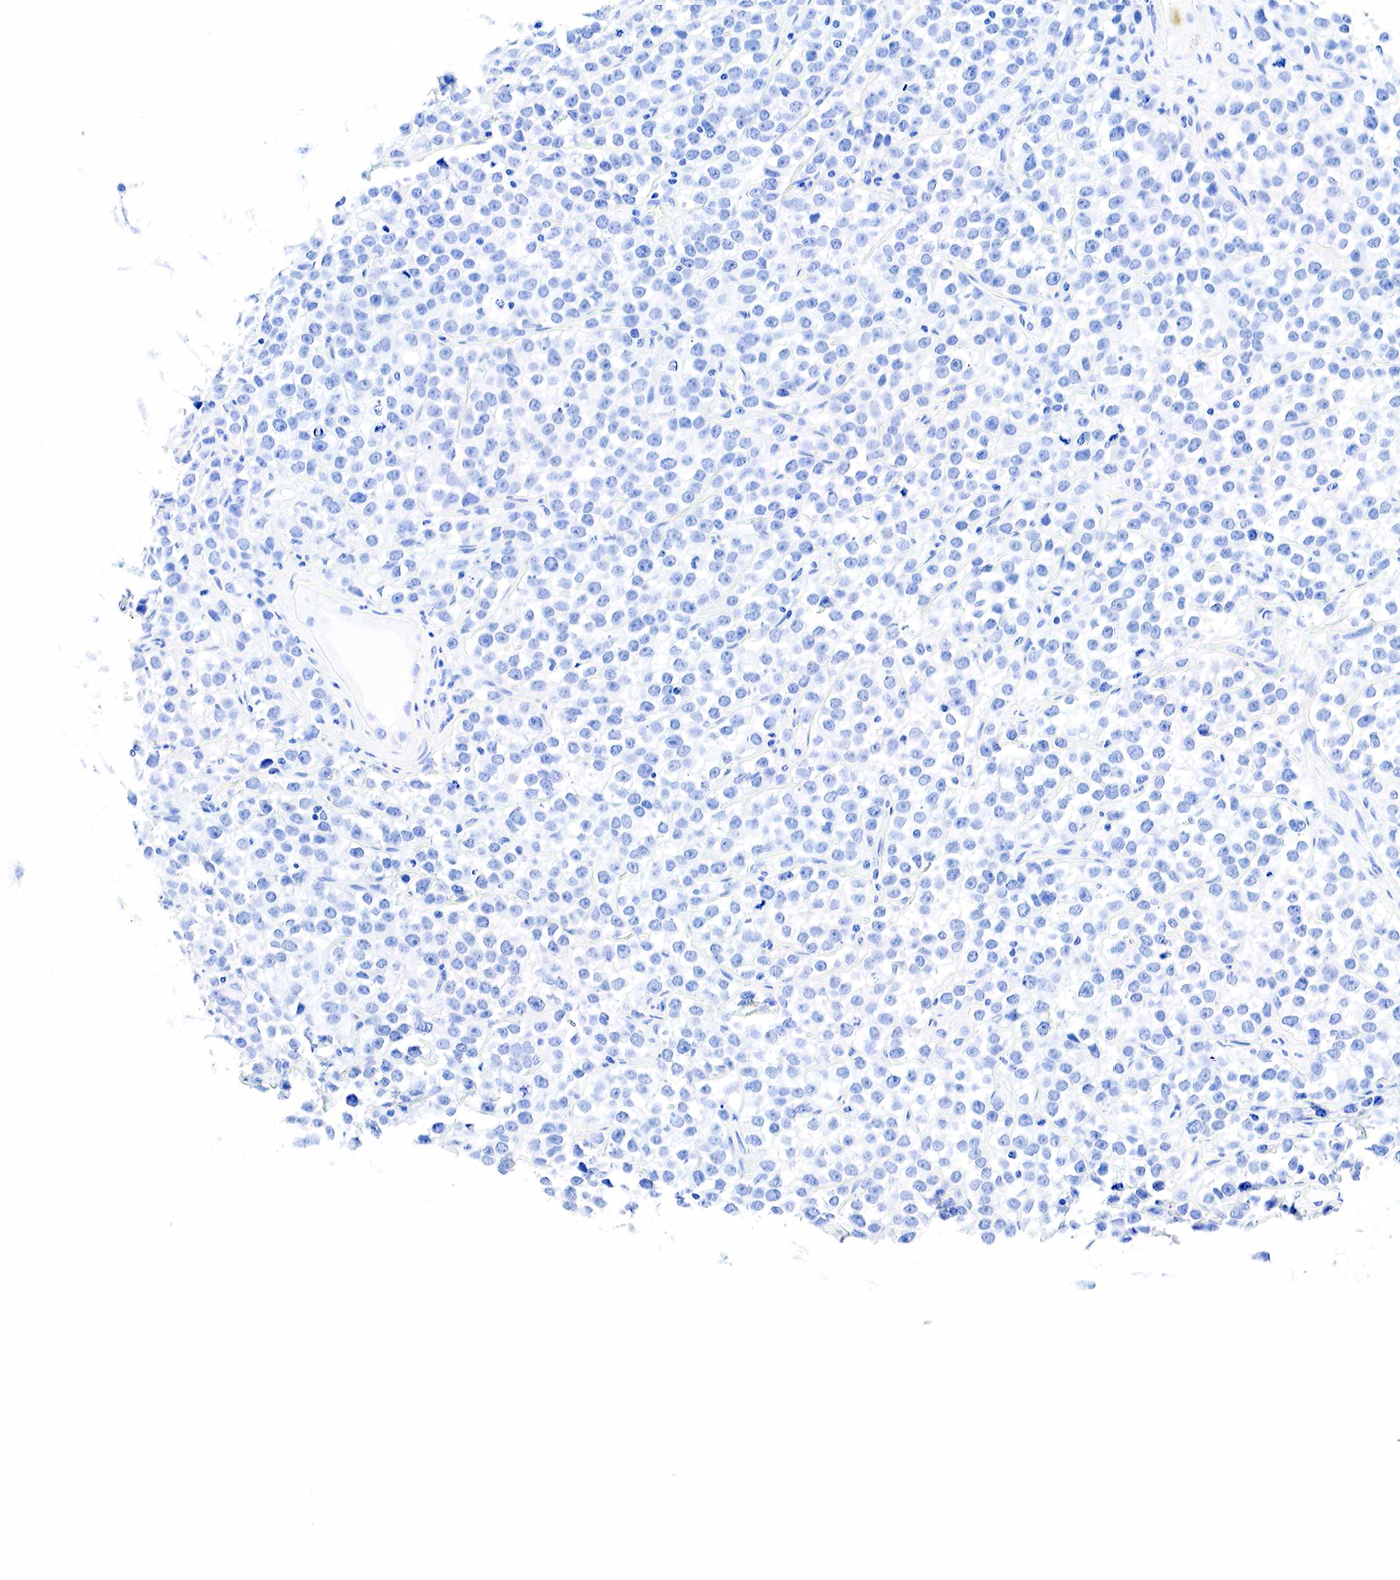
{"staining": {"intensity": "negative", "quantity": "none", "location": "none"}, "tissue": "testis cancer", "cell_type": "Tumor cells", "image_type": "cancer", "snomed": [{"axis": "morphology", "description": "Seminoma, NOS"}, {"axis": "topography", "description": "Testis"}], "caption": "High power microscopy image of an immunohistochemistry image of testis cancer, revealing no significant expression in tumor cells. (DAB (3,3'-diaminobenzidine) immunohistochemistry (IHC) with hematoxylin counter stain).", "gene": "KRT7", "patient": {"sex": "male", "age": 25}}